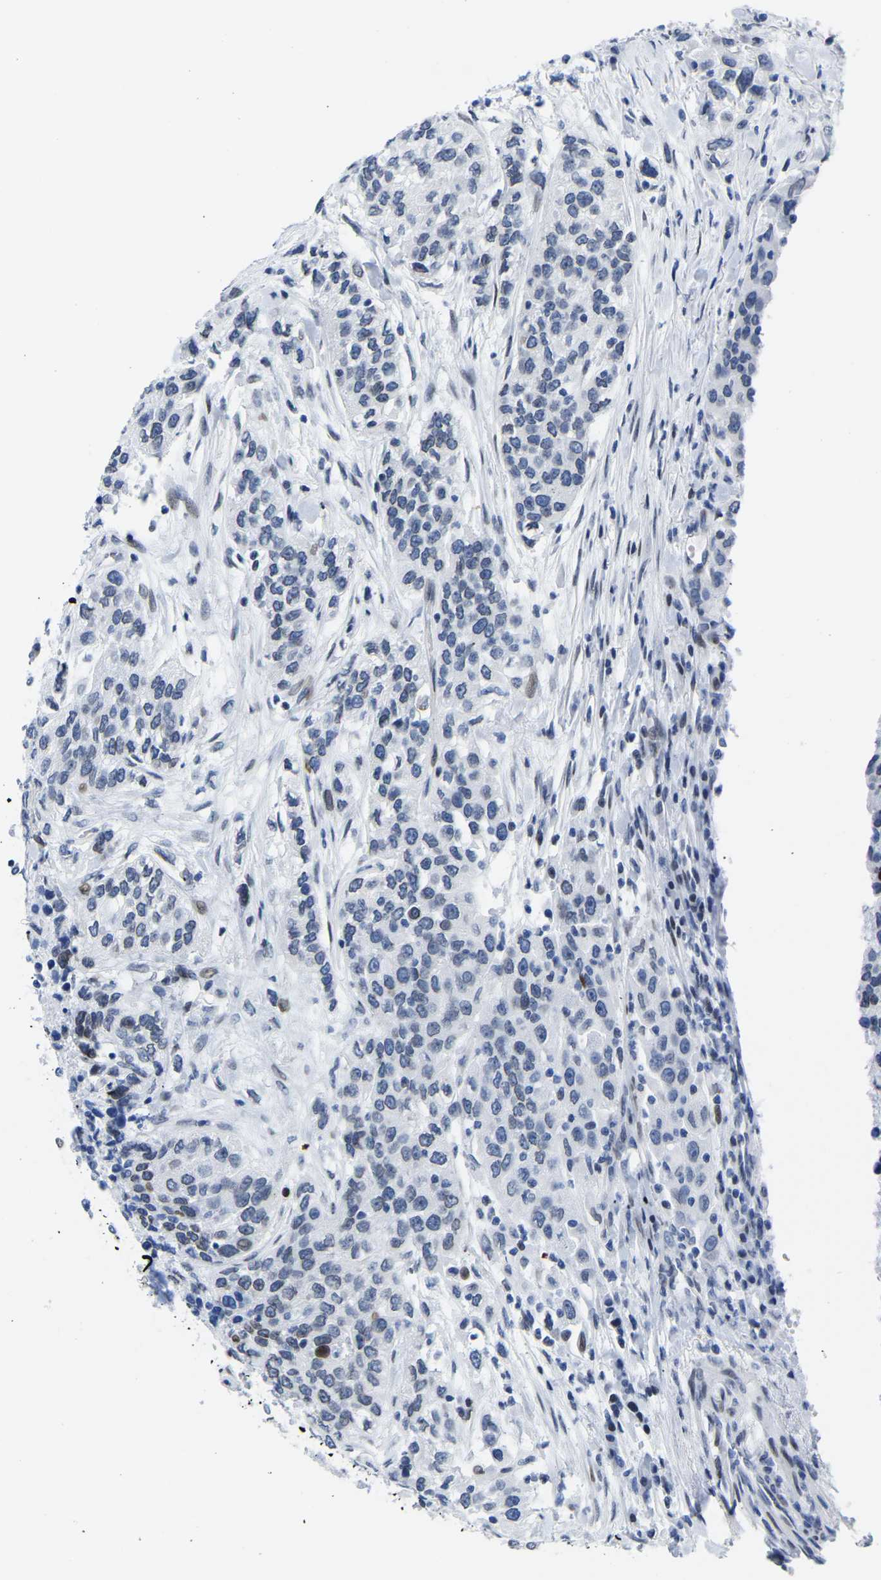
{"staining": {"intensity": "moderate", "quantity": "<25%", "location": "nuclear"}, "tissue": "urothelial cancer", "cell_type": "Tumor cells", "image_type": "cancer", "snomed": [{"axis": "morphology", "description": "Urothelial carcinoma, High grade"}, {"axis": "topography", "description": "Urinary bladder"}], "caption": "A photomicrograph of human urothelial cancer stained for a protein exhibits moderate nuclear brown staining in tumor cells.", "gene": "UPK3A", "patient": {"sex": "female", "age": 80}}